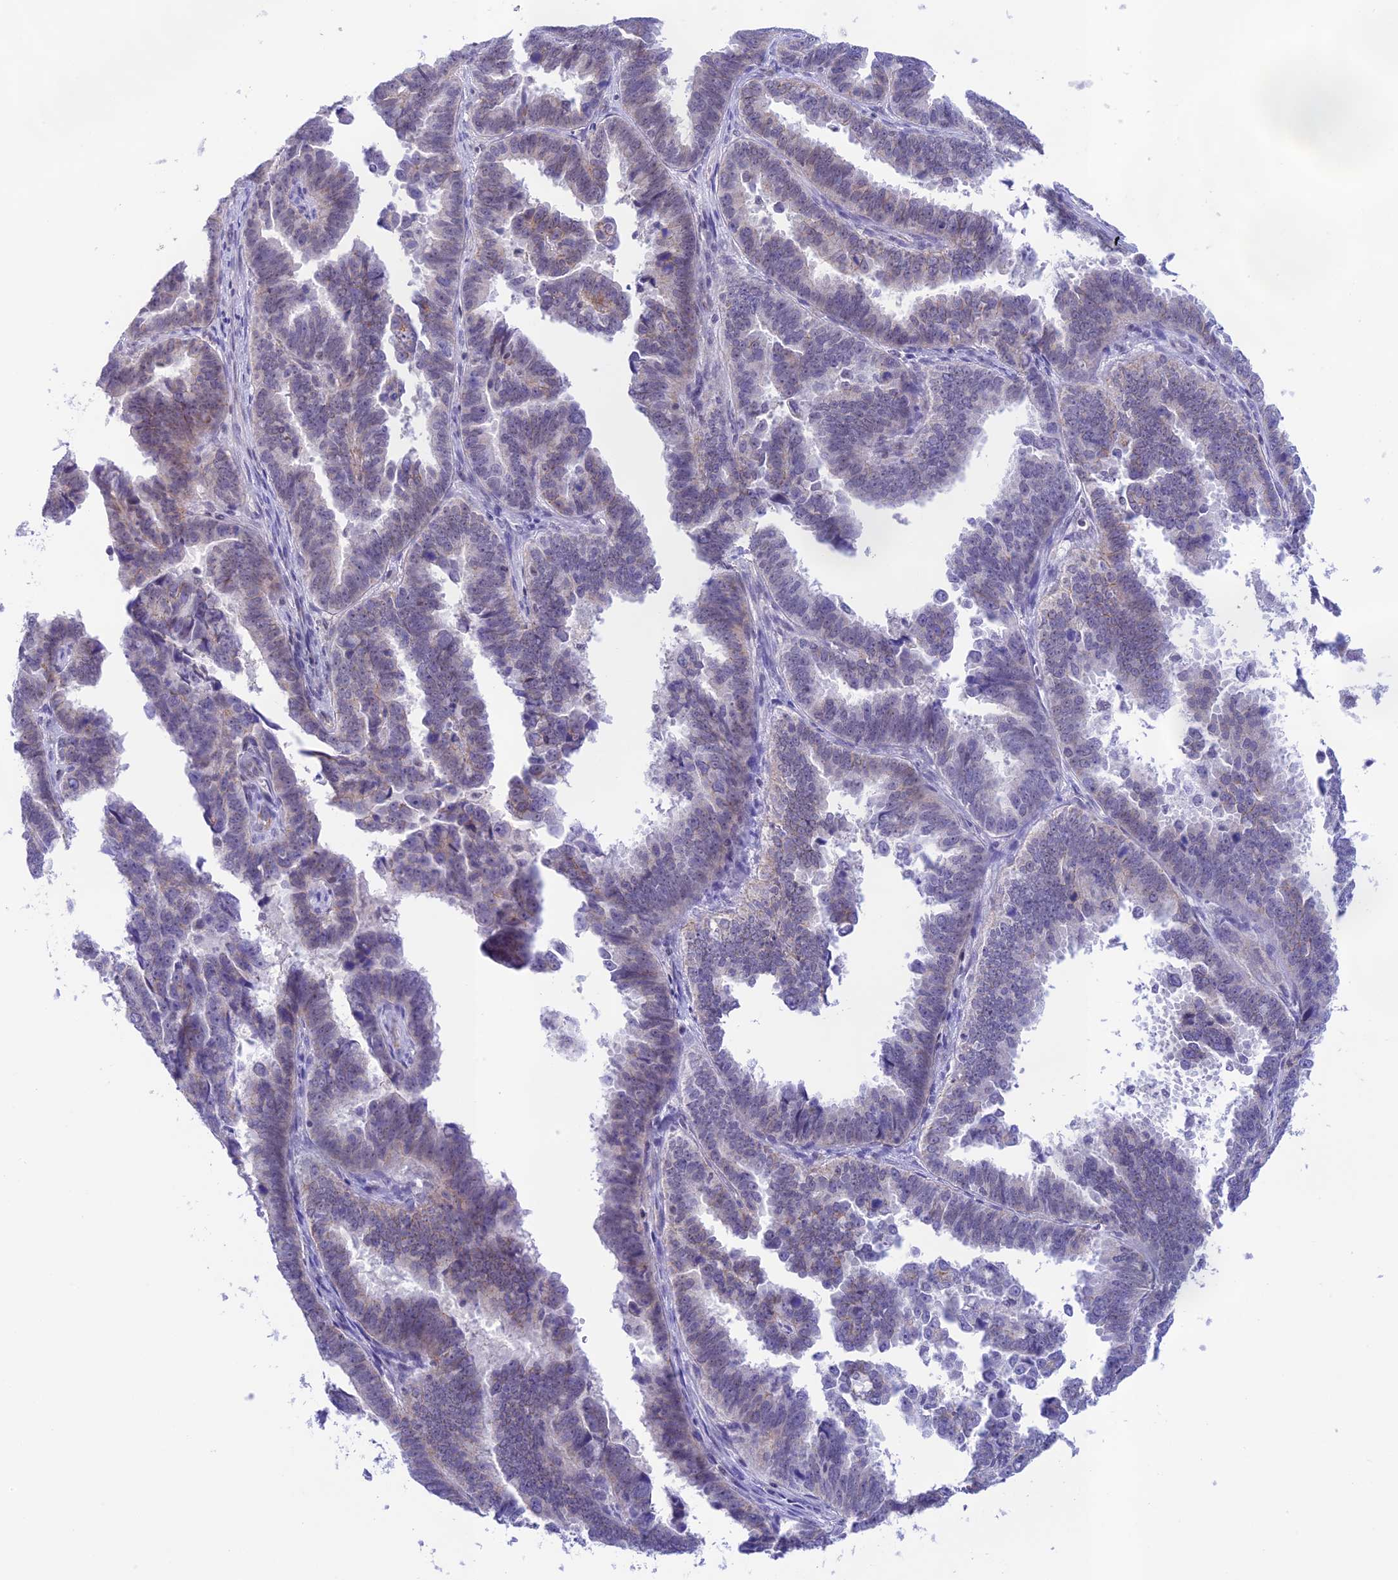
{"staining": {"intensity": "negative", "quantity": "none", "location": "none"}, "tissue": "endometrial cancer", "cell_type": "Tumor cells", "image_type": "cancer", "snomed": [{"axis": "morphology", "description": "Adenocarcinoma, NOS"}, {"axis": "topography", "description": "Endometrium"}], "caption": "Immunohistochemistry of human endometrial adenocarcinoma displays no positivity in tumor cells.", "gene": "THAP11", "patient": {"sex": "female", "age": 75}}